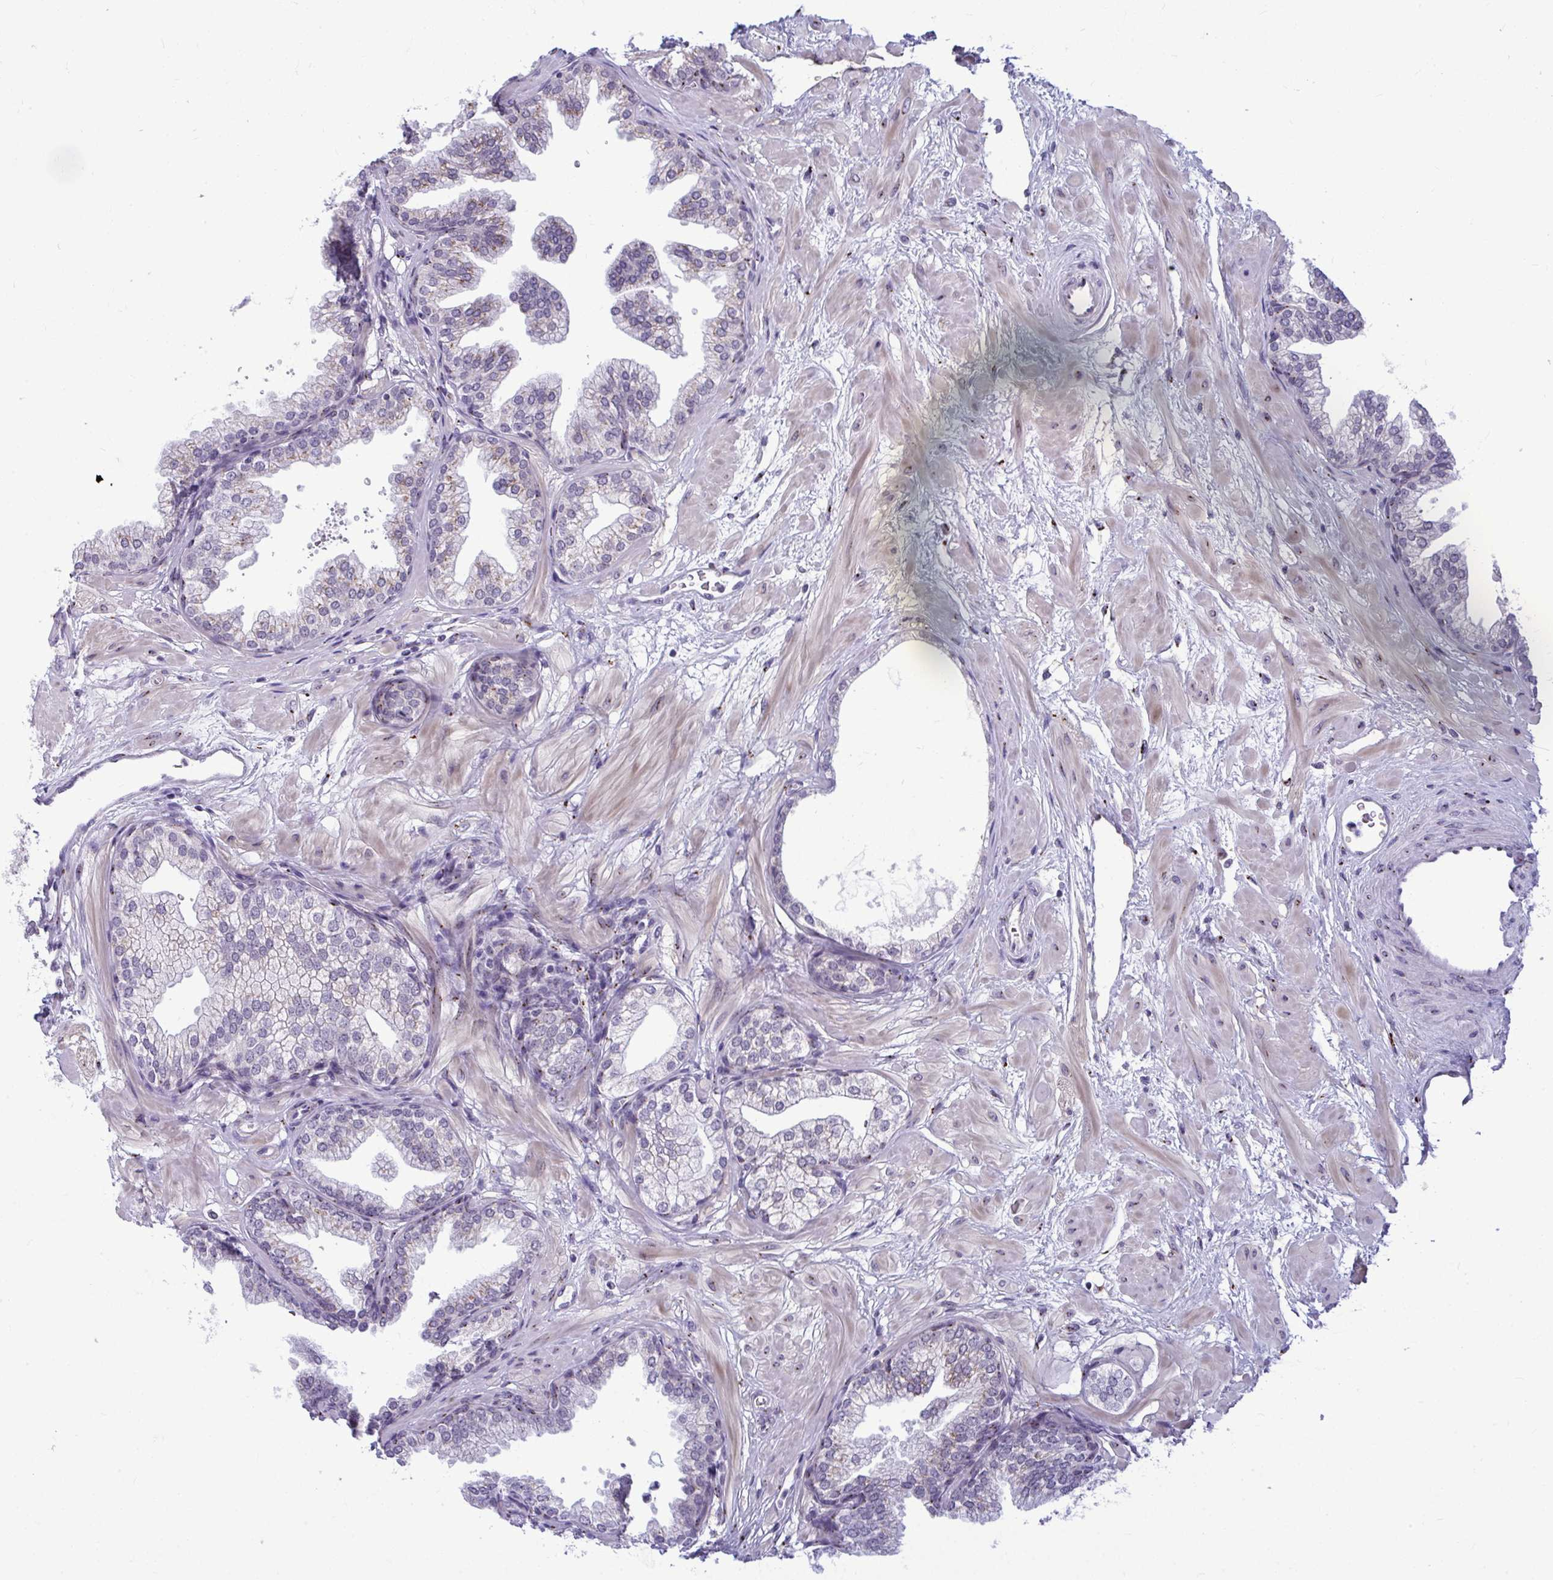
{"staining": {"intensity": "moderate", "quantity": "<25%", "location": "cytoplasmic/membranous"}, "tissue": "prostate", "cell_type": "Glandular cells", "image_type": "normal", "snomed": [{"axis": "morphology", "description": "Normal tissue, NOS"}, {"axis": "topography", "description": "Prostate"}], "caption": "Normal prostate displays moderate cytoplasmic/membranous expression in approximately <25% of glandular cells.", "gene": "DTX4", "patient": {"sex": "male", "age": 37}}